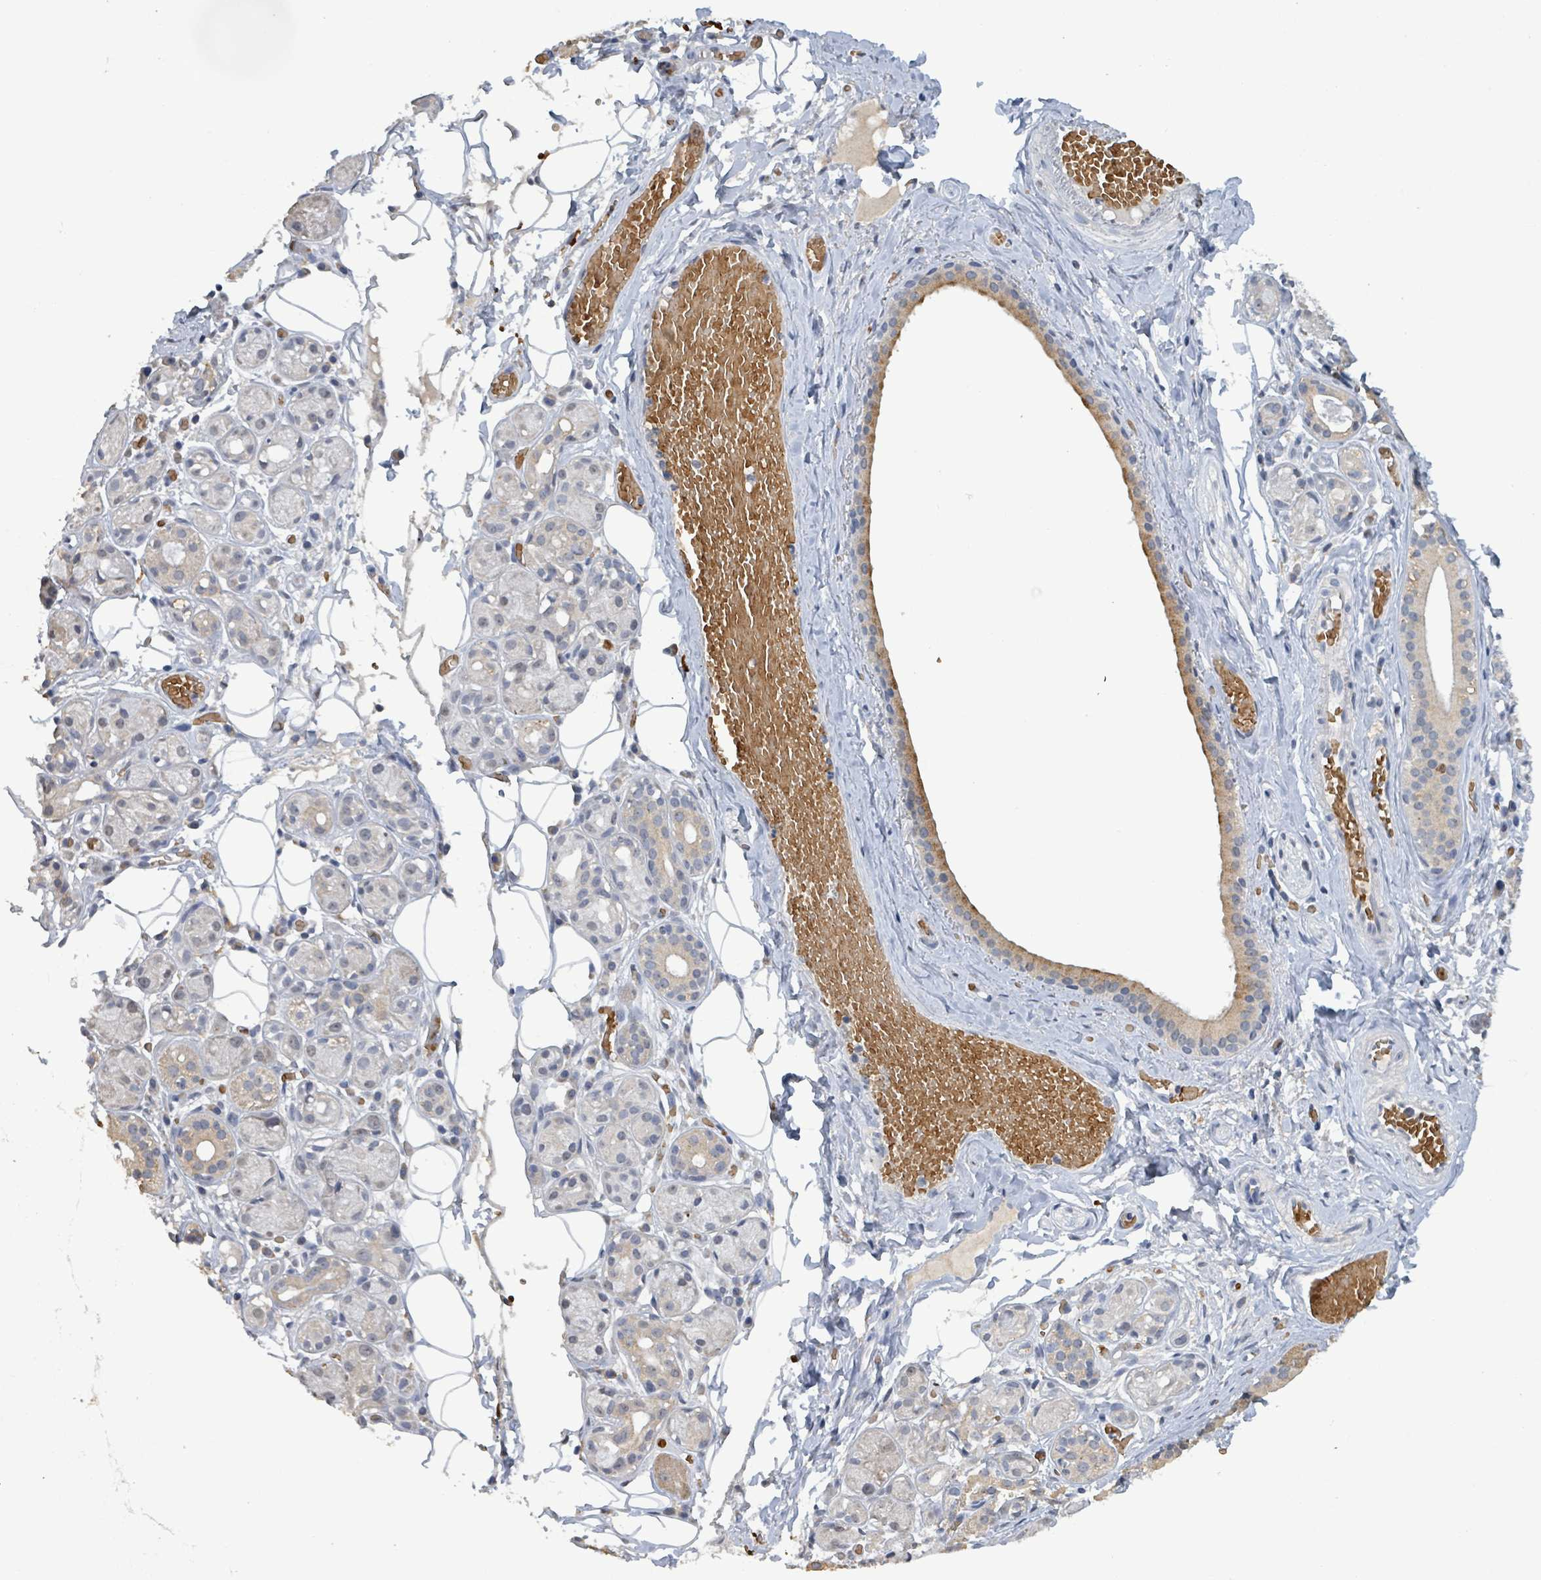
{"staining": {"intensity": "moderate", "quantity": "<25%", "location": "cytoplasmic/membranous"}, "tissue": "salivary gland", "cell_type": "Glandular cells", "image_type": "normal", "snomed": [{"axis": "morphology", "description": "Normal tissue, NOS"}, {"axis": "topography", "description": "Salivary gland"}], "caption": "Normal salivary gland exhibits moderate cytoplasmic/membranous expression in approximately <25% of glandular cells, visualized by immunohistochemistry. The protein is shown in brown color, while the nuclei are stained blue.", "gene": "SEBOX", "patient": {"sex": "male", "age": 82}}